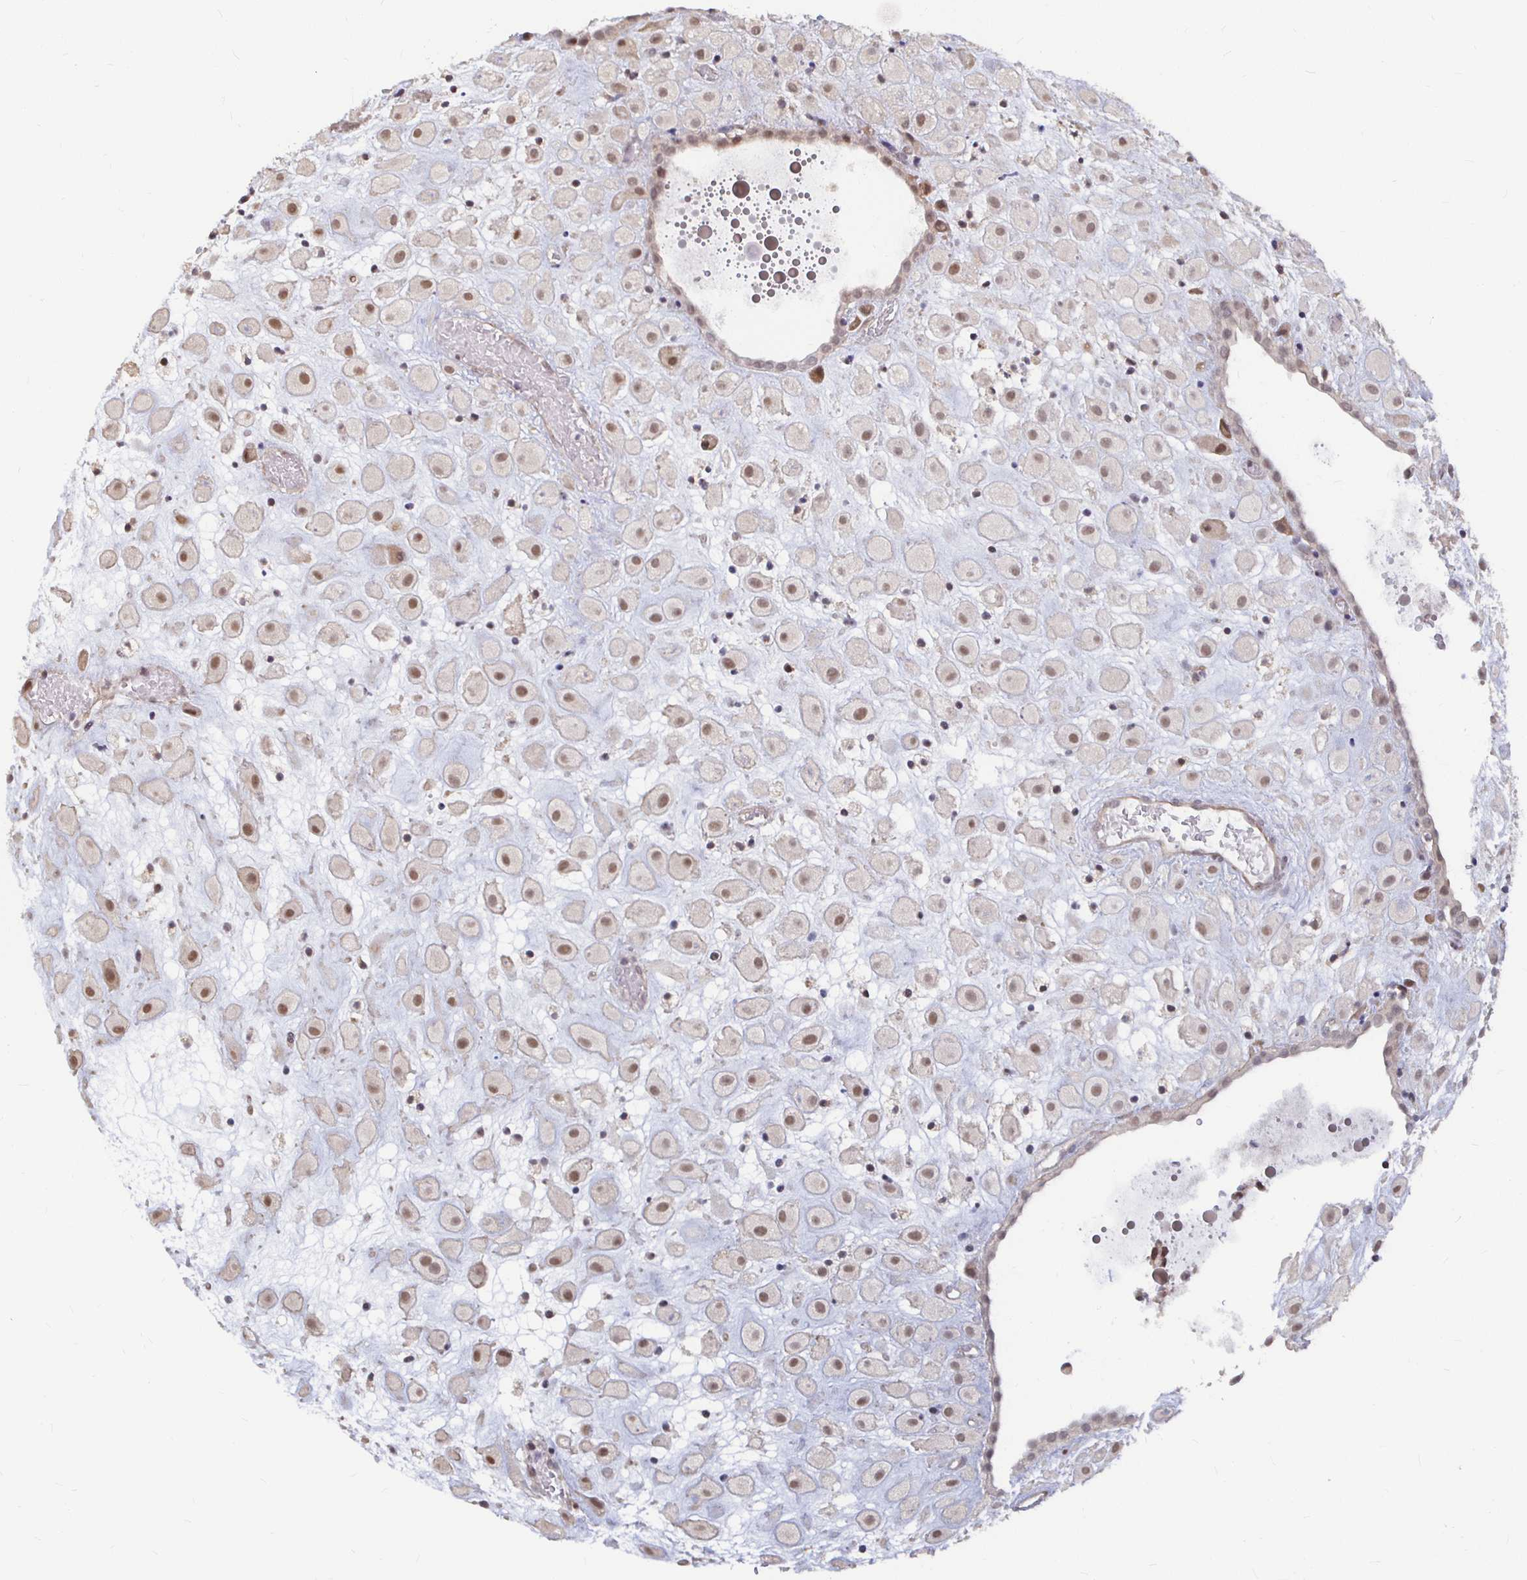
{"staining": {"intensity": "moderate", "quantity": "25%-75%", "location": "nuclear"}, "tissue": "placenta", "cell_type": "Decidual cells", "image_type": "normal", "snomed": [{"axis": "morphology", "description": "Normal tissue, NOS"}, {"axis": "topography", "description": "Placenta"}], "caption": "This photomicrograph shows immunohistochemistry staining of unremarkable placenta, with medium moderate nuclear positivity in approximately 25%-75% of decidual cells.", "gene": "CAPN11", "patient": {"sex": "female", "age": 24}}